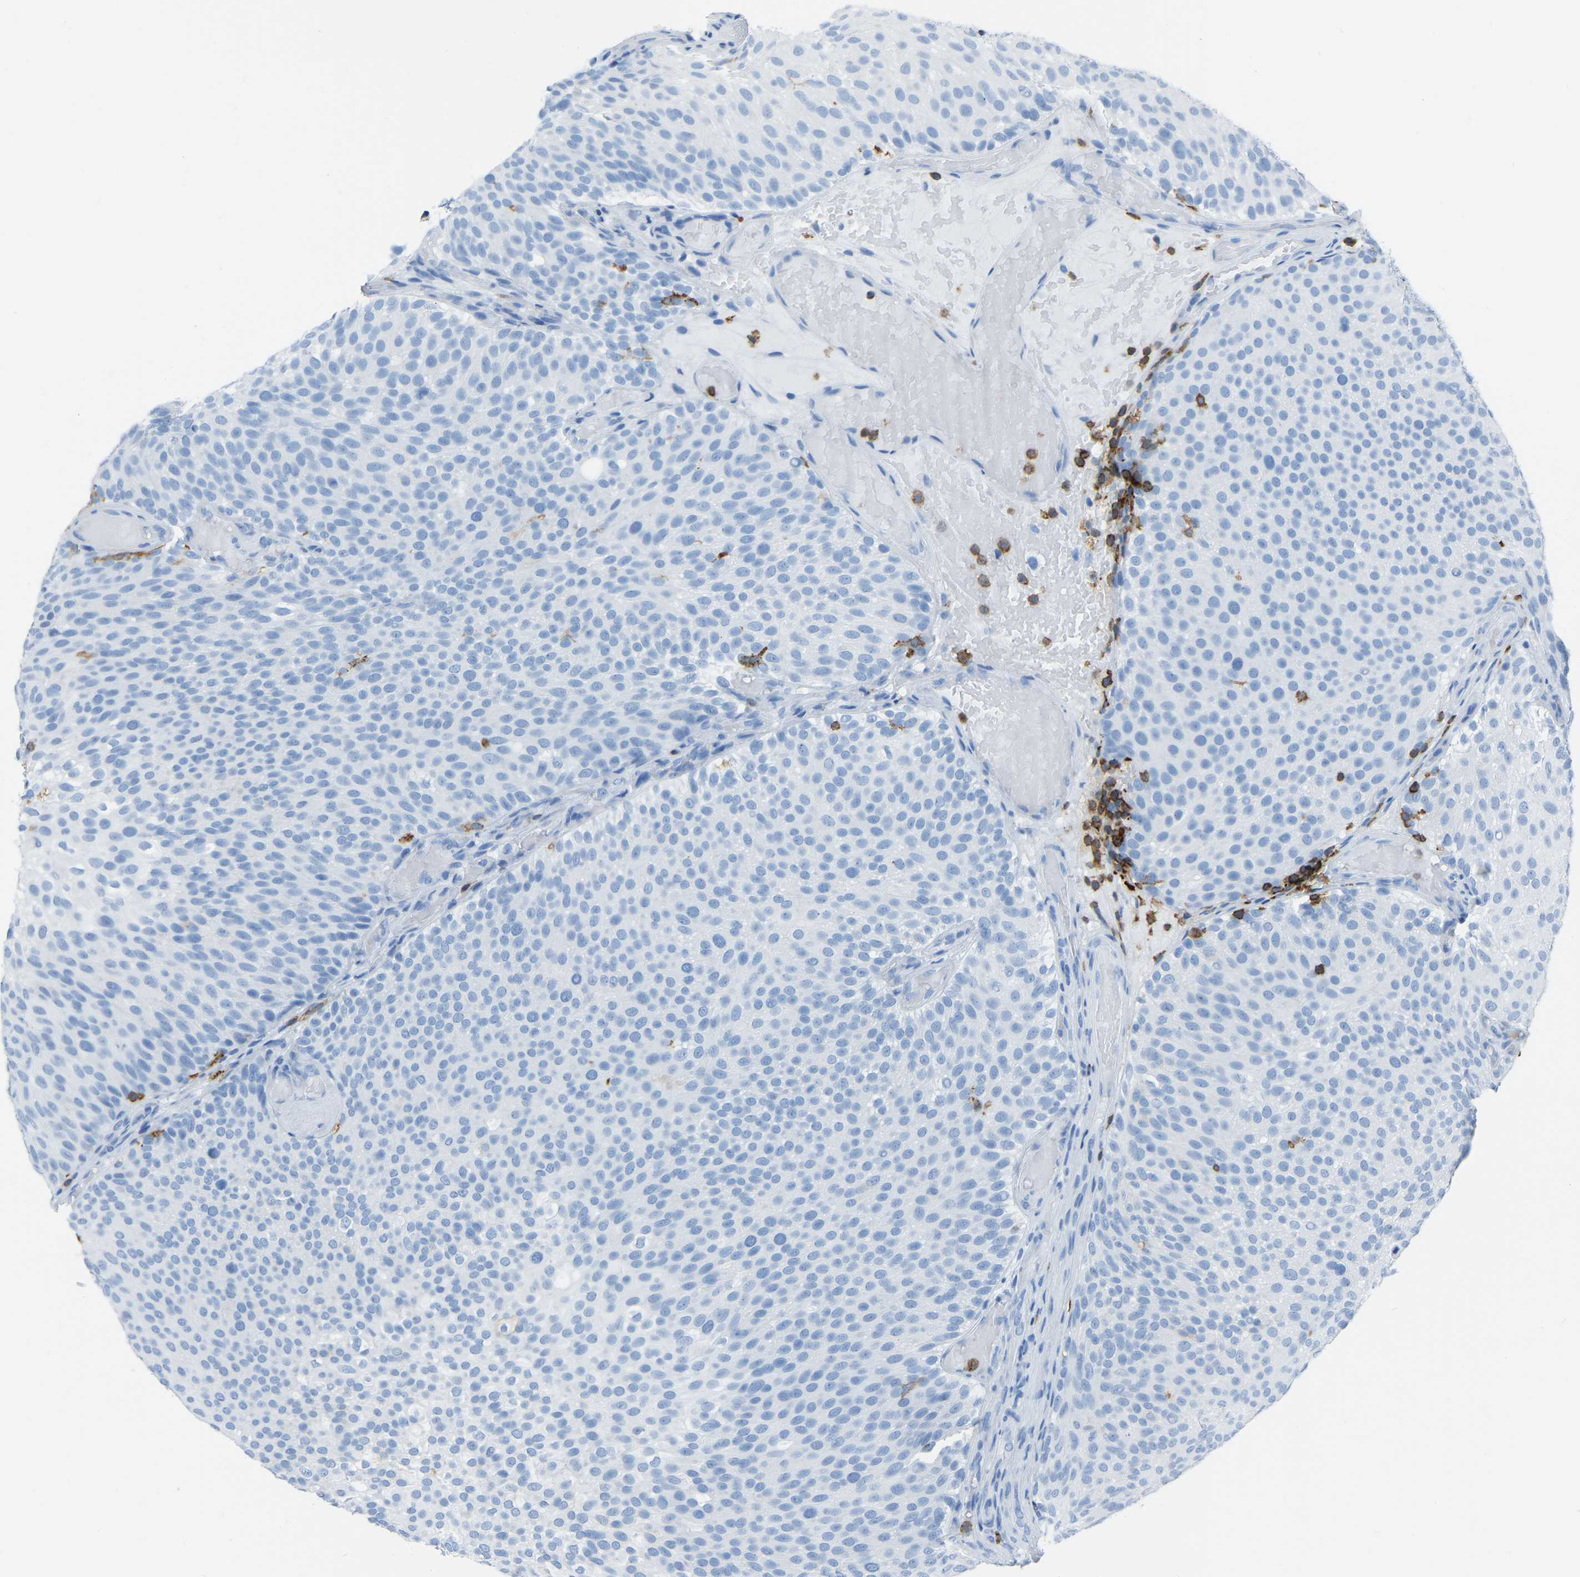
{"staining": {"intensity": "negative", "quantity": "none", "location": "none"}, "tissue": "urothelial cancer", "cell_type": "Tumor cells", "image_type": "cancer", "snomed": [{"axis": "morphology", "description": "Urothelial carcinoma, Low grade"}, {"axis": "topography", "description": "Urinary bladder"}], "caption": "A high-resolution image shows immunohistochemistry staining of urothelial cancer, which reveals no significant staining in tumor cells.", "gene": "LSP1", "patient": {"sex": "male", "age": 78}}